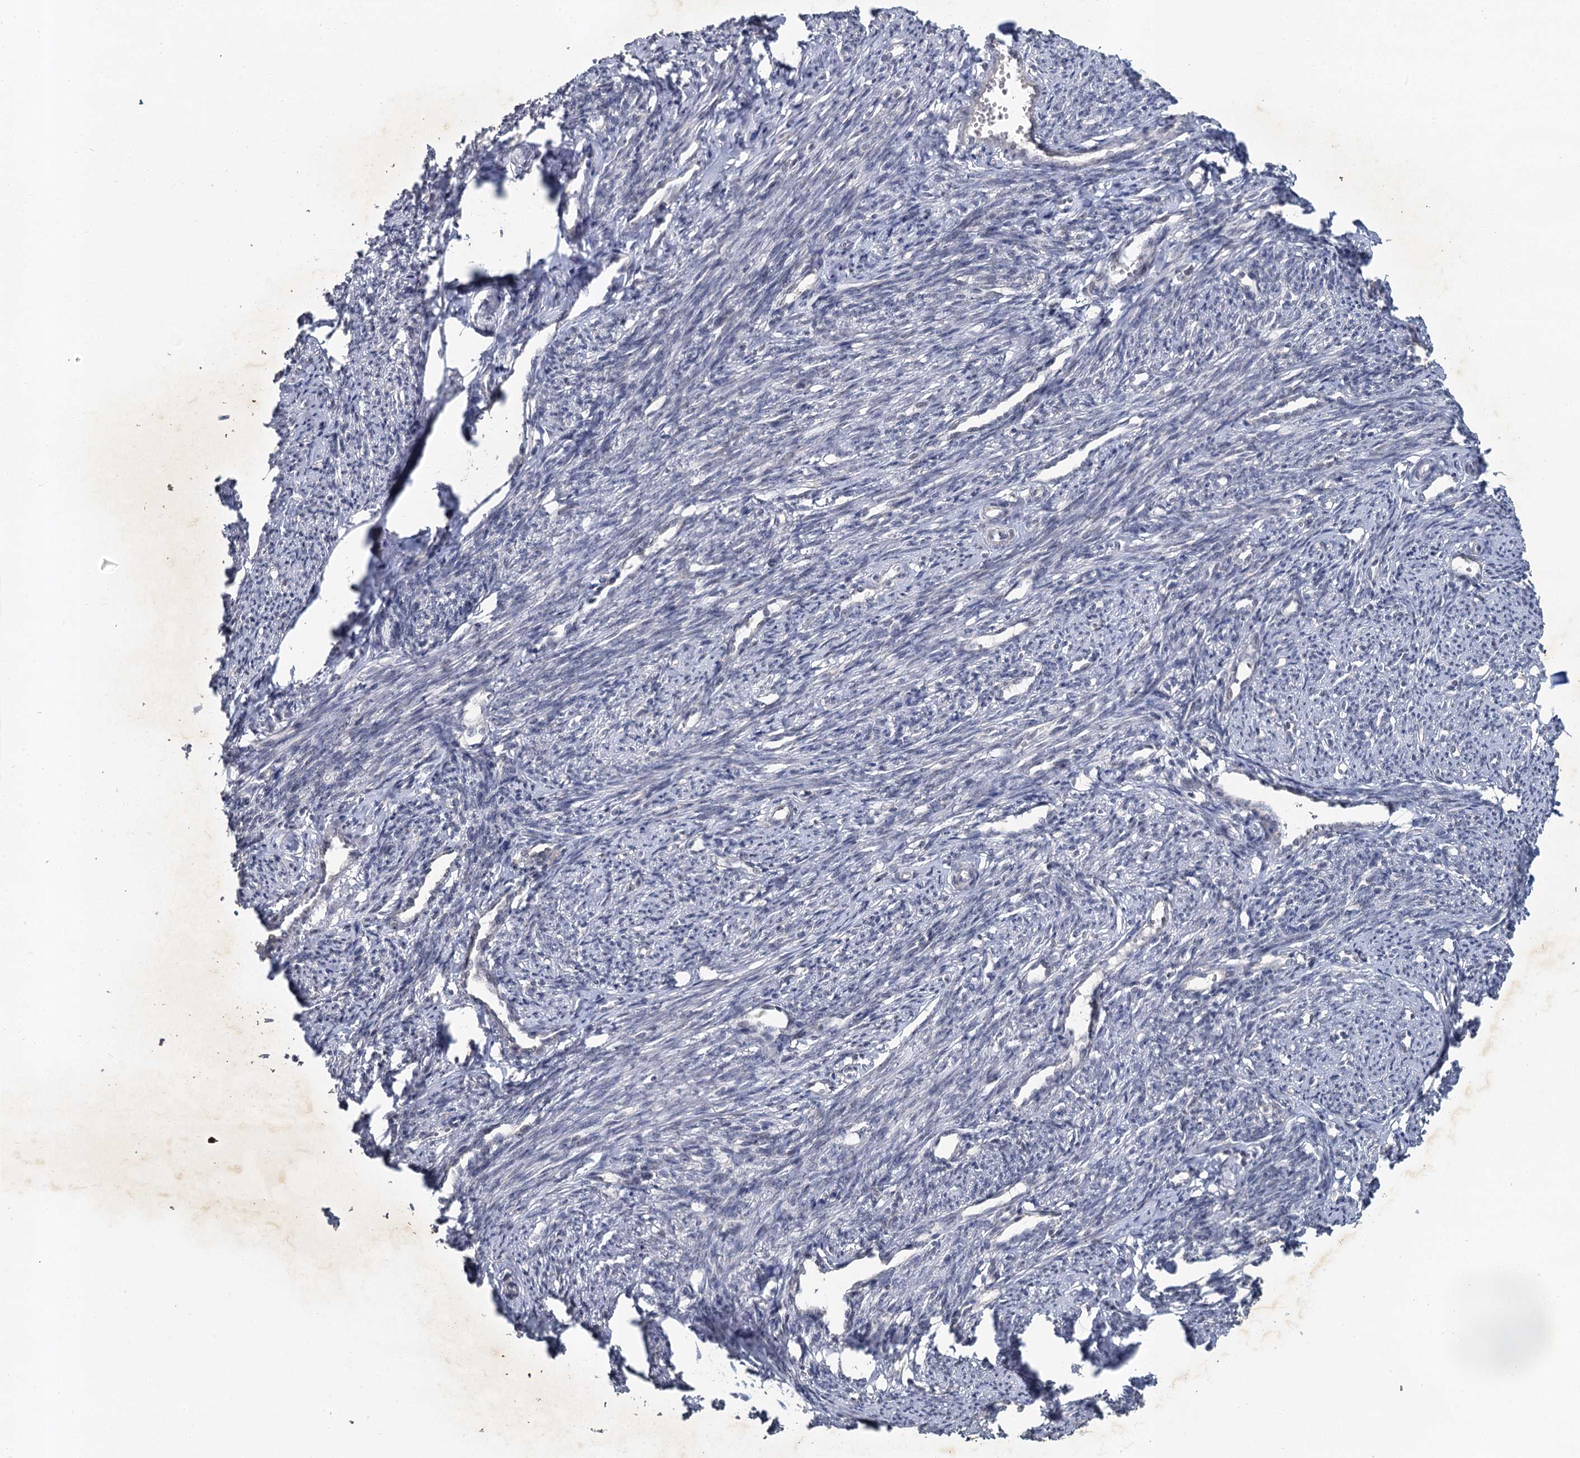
{"staining": {"intensity": "weak", "quantity": "<25%", "location": "nuclear"}, "tissue": "smooth muscle", "cell_type": "Smooth muscle cells", "image_type": "normal", "snomed": [{"axis": "morphology", "description": "Normal tissue, NOS"}, {"axis": "topography", "description": "Smooth muscle"}, {"axis": "topography", "description": "Uterus"}], "caption": "Immunohistochemistry (IHC) of normal human smooth muscle exhibits no staining in smooth muscle cells.", "gene": "MUCL1", "patient": {"sex": "female", "age": 59}}